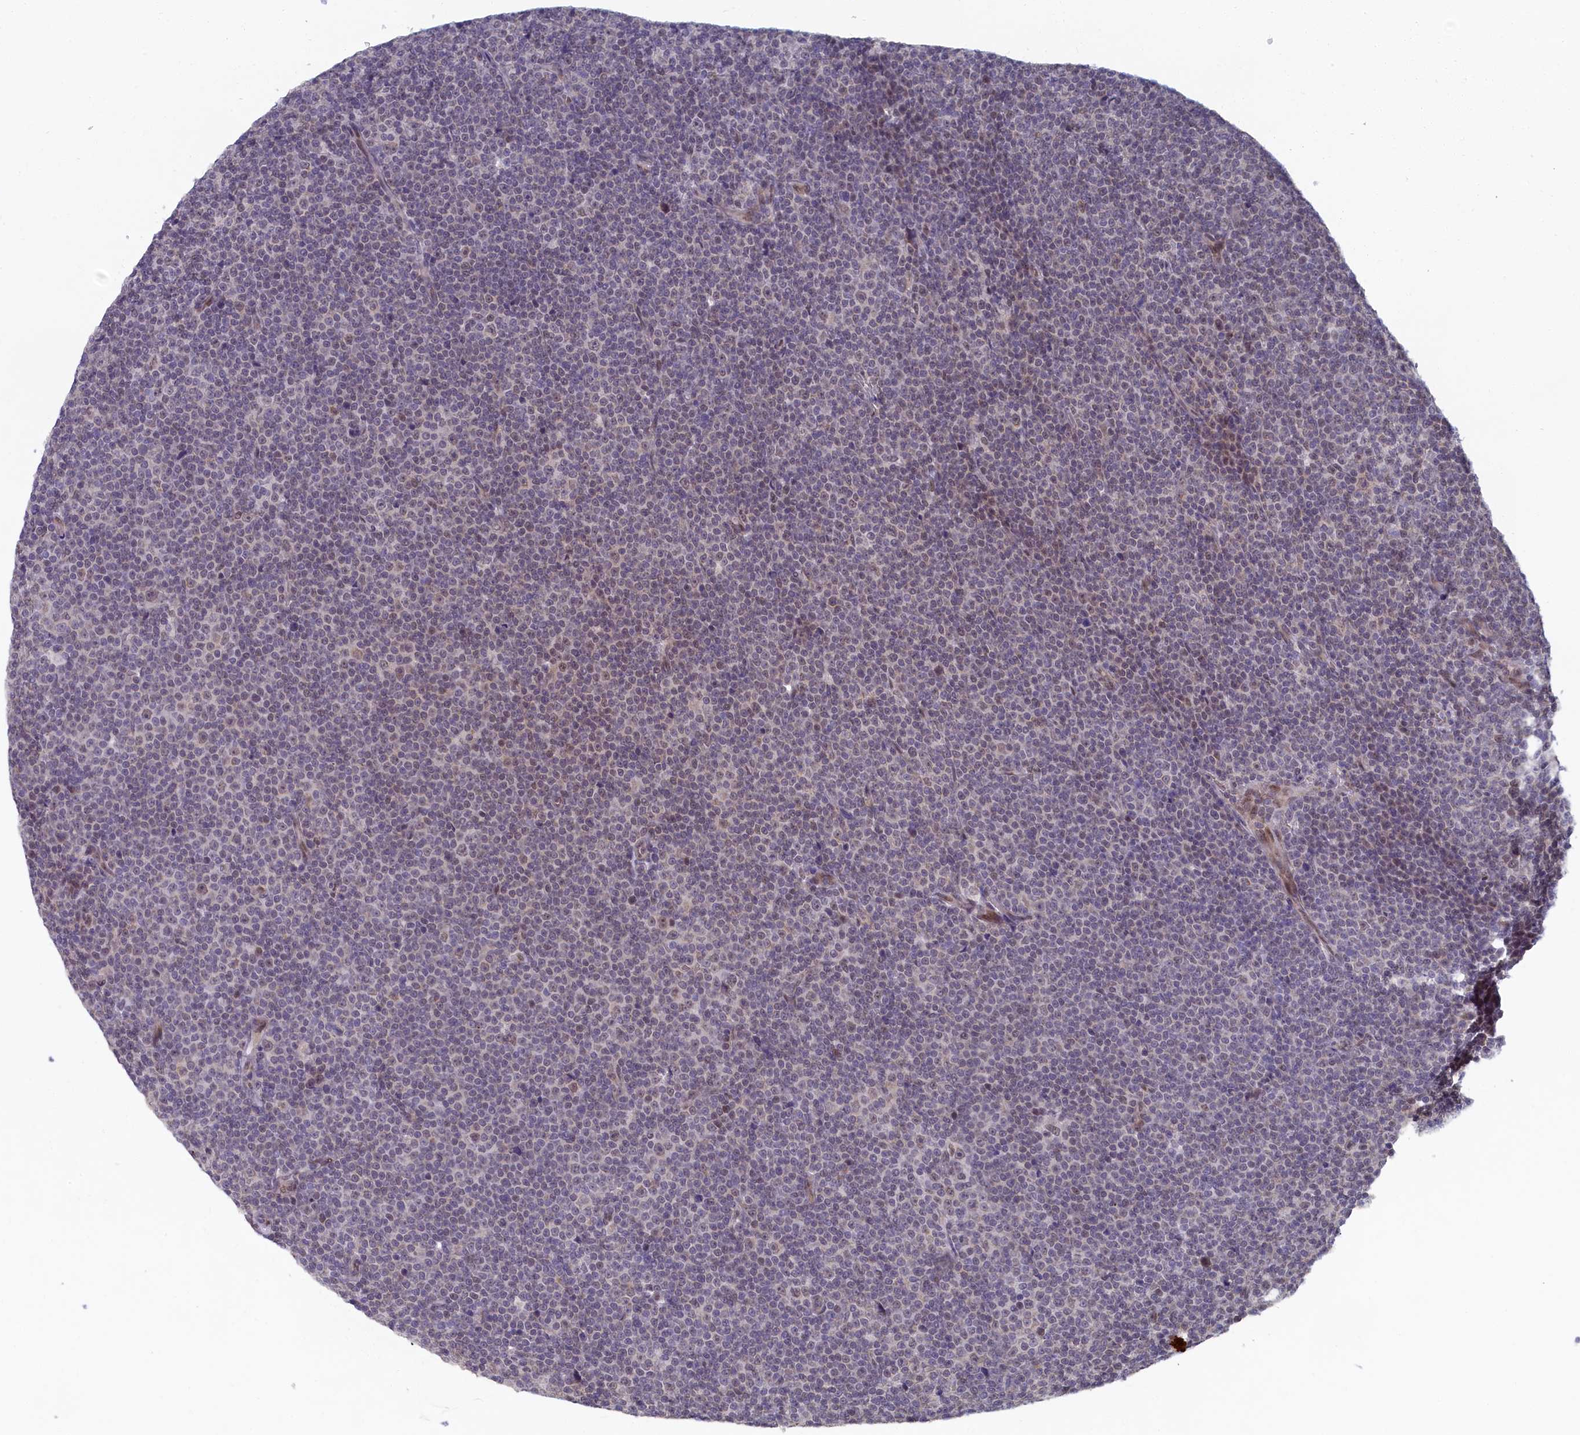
{"staining": {"intensity": "negative", "quantity": "none", "location": "none"}, "tissue": "lymphoma", "cell_type": "Tumor cells", "image_type": "cancer", "snomed": [{"axis": "morphology", "description": "Malignant lymphoma, non-Hodgkin's type, Low grade"}, {"axis": "topography", "description": "Lymph node"}], "caption": "There is no significant staining in tumor cells of low-grade malignant lymphoma, non-Hodgkin's type.", "gene": "DNAJC17", "patient": {"sex": "female", "age": 67}}